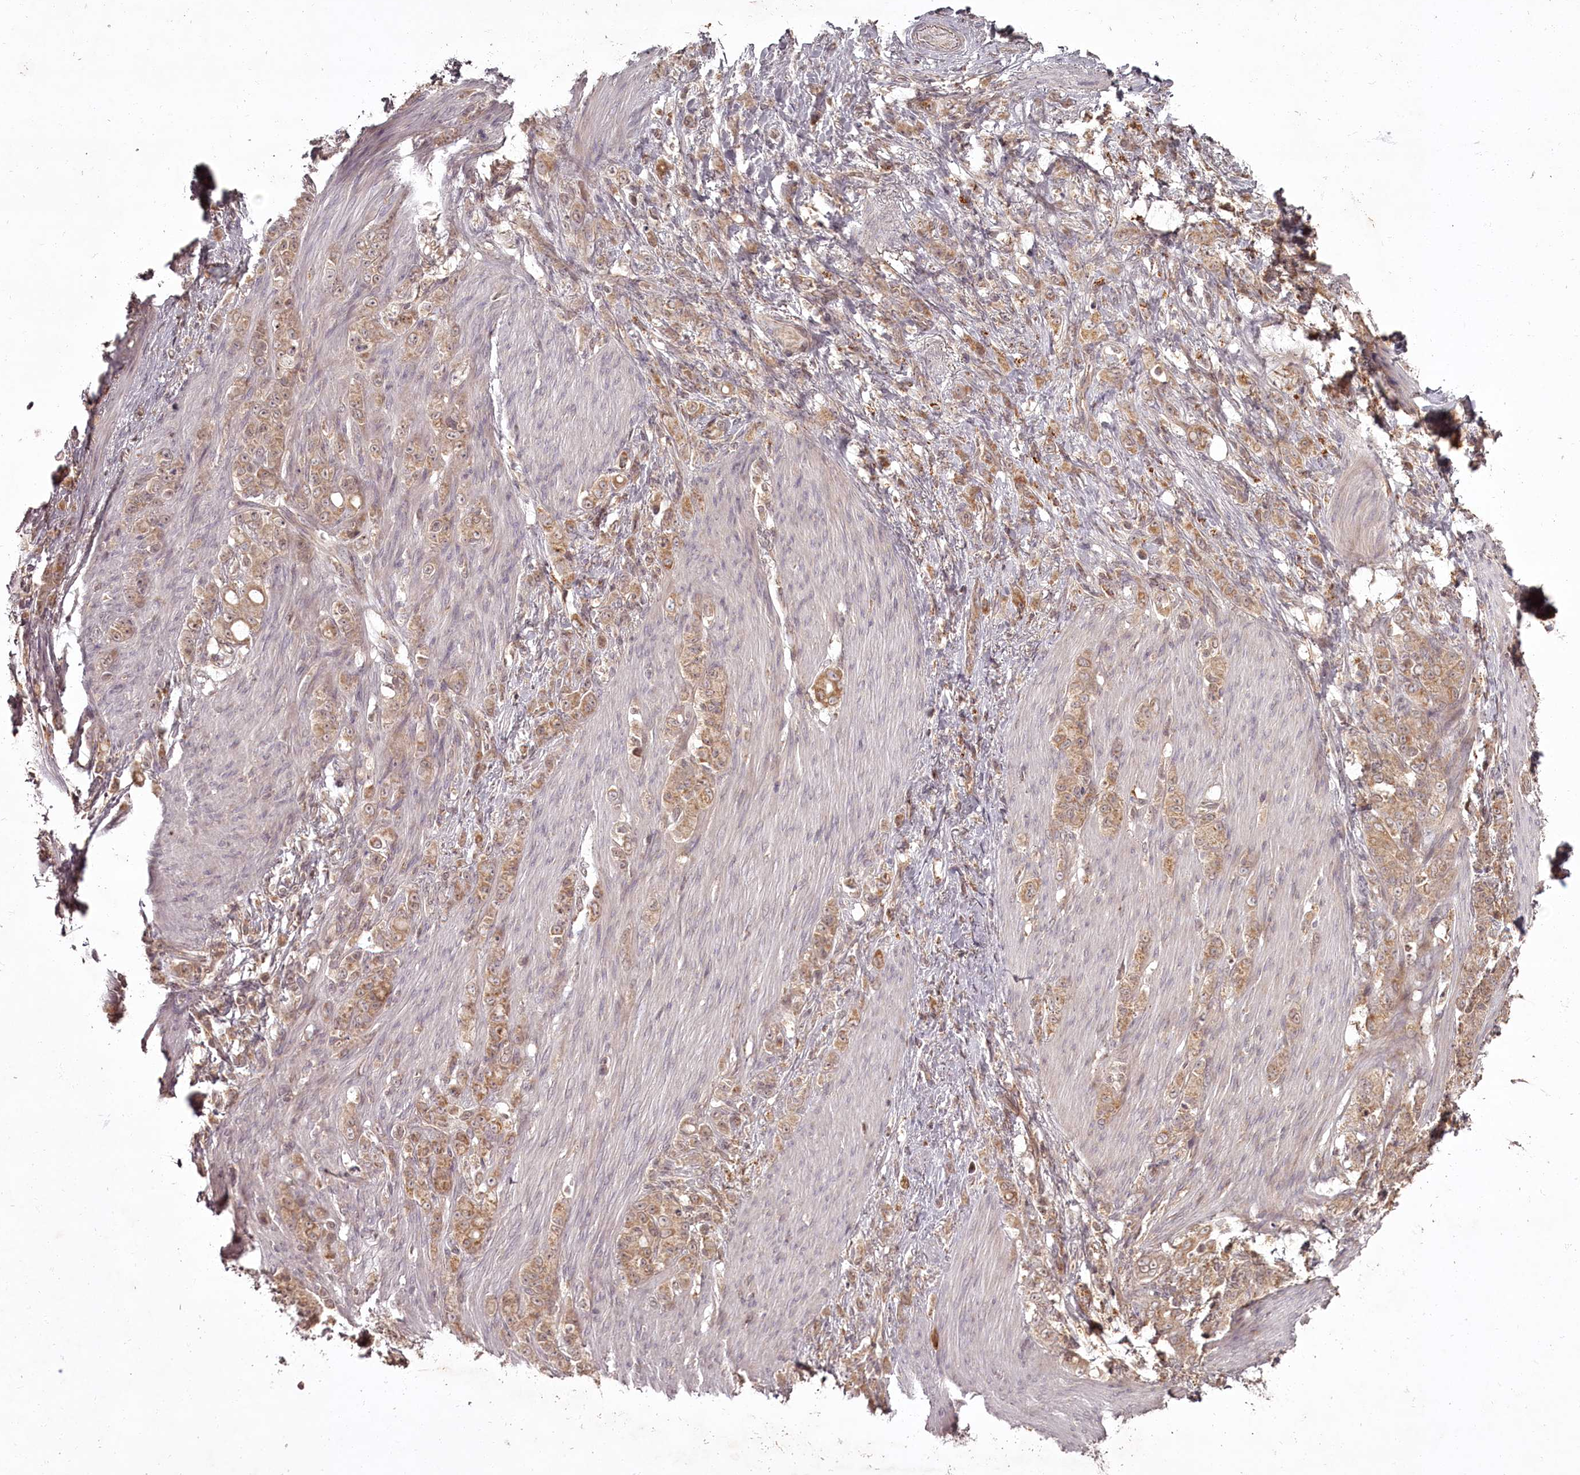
{"staining": {"intensity": "moderate", "quantity": ">75%", "location": "cytoplasmic/membranous"}, "tissue": "stomach cancer", "cell_type": "Tumor cells", "image_type": "cancer", "snomed": [{"axis": "morphology", "description": "Adenocarcinoma, NOS"}, {"axis": "topography", "description": "Stomach"}], "caption": "Protein staining demonstrates moderate cytoplasmic/membranous staining in approximately >75% of tumor cells in stomach cancer. The staining was performed using DAB (3,3'-diaminobenzidine), with brown indicating positive protein expression. Nuclei are stained blue with hematoxylin.", "gene": "PCBP2", "patient": {"sex": "female", "age": 79}}